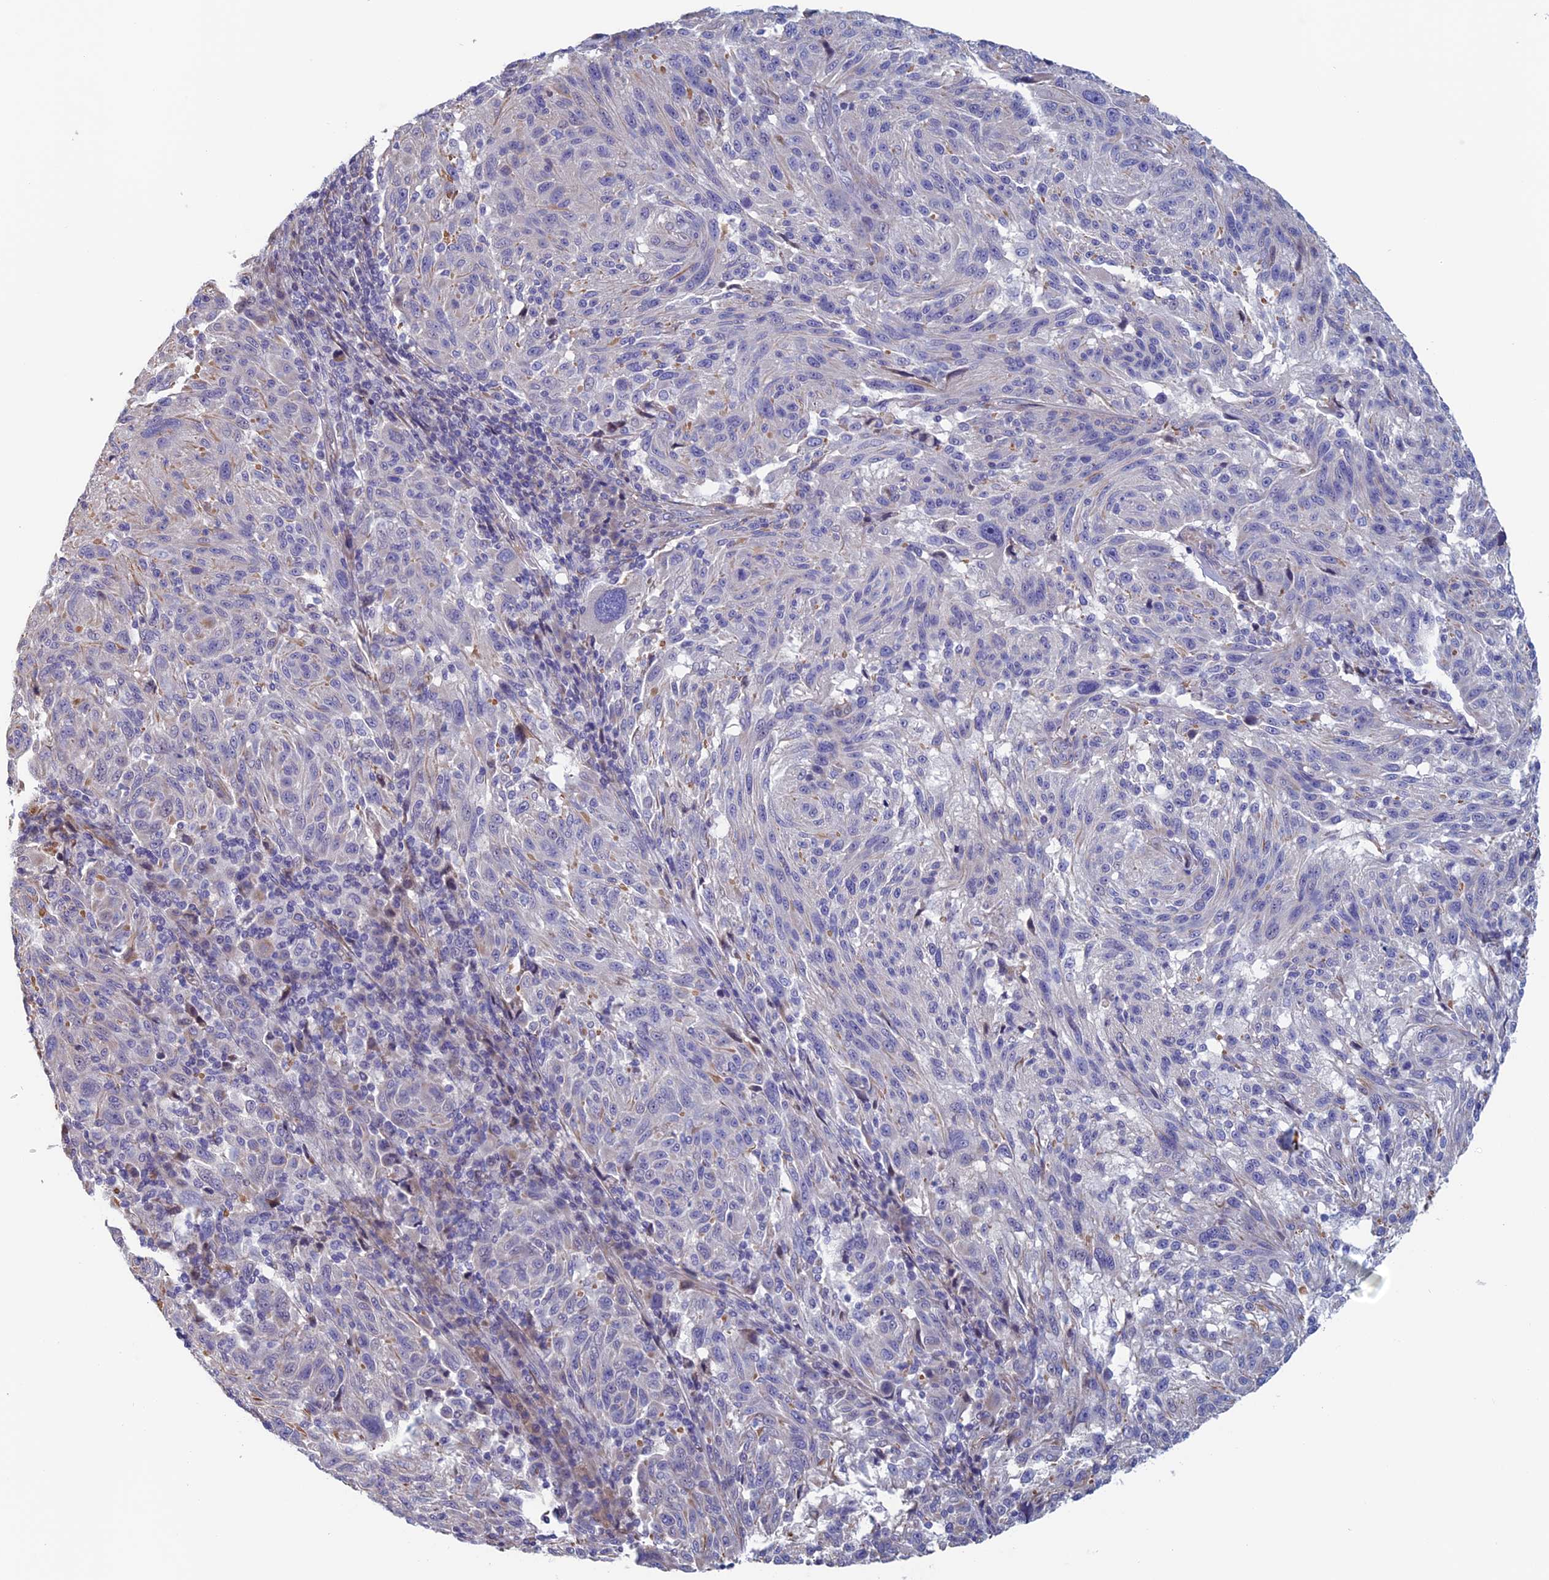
{"staining": {"intensity": "negative", "quantity": "none", "location": "none"}, "tissue": "melanoma", "cell_type": "Tumor cells", "image_type": "cancer", "snomed": [{"axis": "morphology", "description": "Malignant melanoma, NOS"}, {"axis": "topography", "description": "Skin"}], "caption": "A high-resolution photomicrograph shows immunohistochemistry staining of melanoma, which demonstrates no significant staining in tumor cells.", "gene": "BCL2L10", "patient": {"sex": "male", "age": 53}}